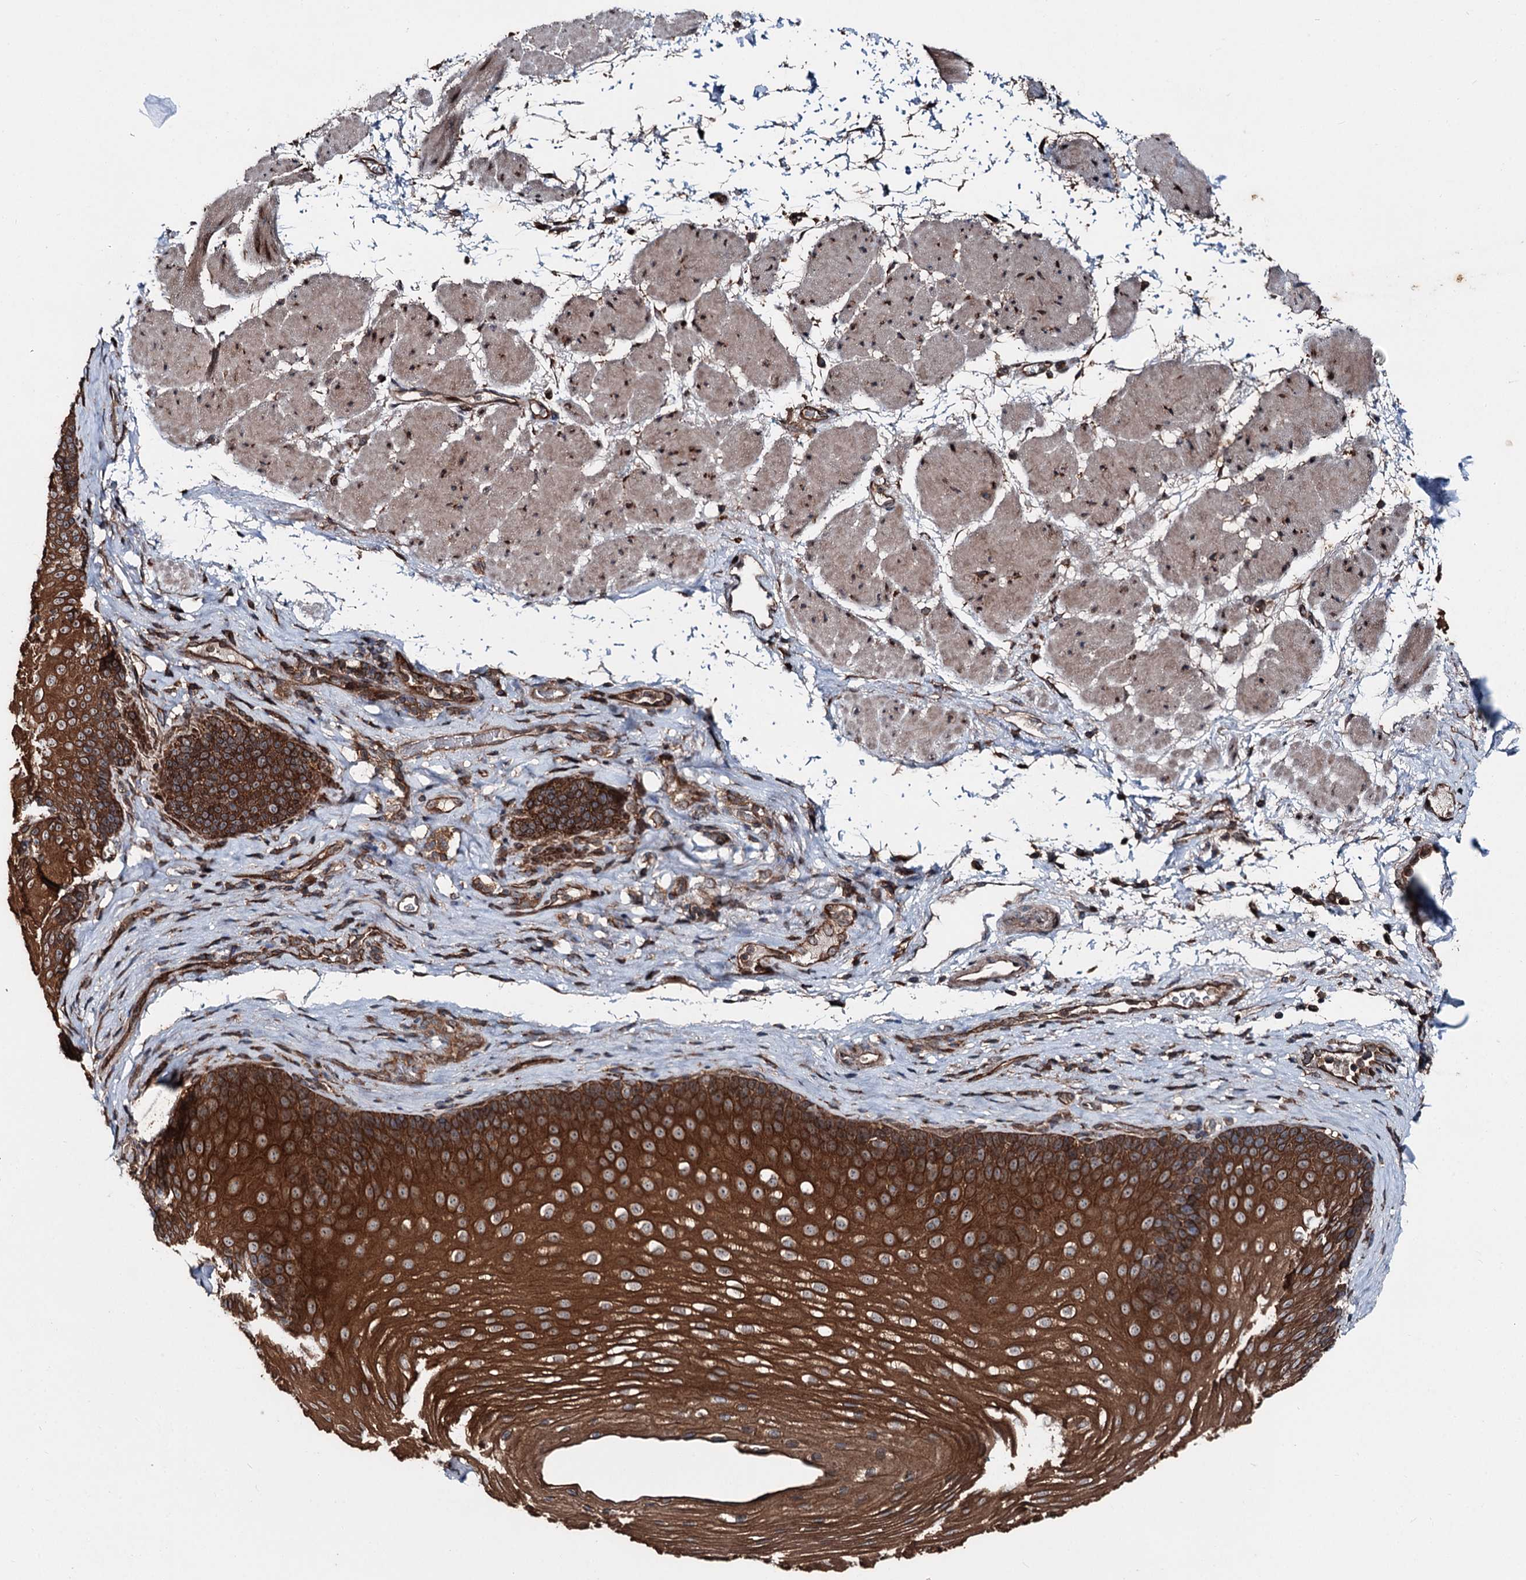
{"staining": {"intensity": "strong", "quantity": ">75%", "location": "cytoplasmic/membranous"}, "tissue": "esophagus", "cell_type": "Squamous epithelial cells", "image_type": "normal", "snomed": [{"axis": "morphology", "description": "Normal tissue, NOS"}, {"axis": "topography", "description": "Esophagus"}], "caption": "Strong cytoplasmic/membranous positivity is identified in about >75% of squamous epithelial cells in normal esophagus. Nuclei are stained in blue.", "gene": "DDIAS", "patient": {"sex": "female", "age": 66}}